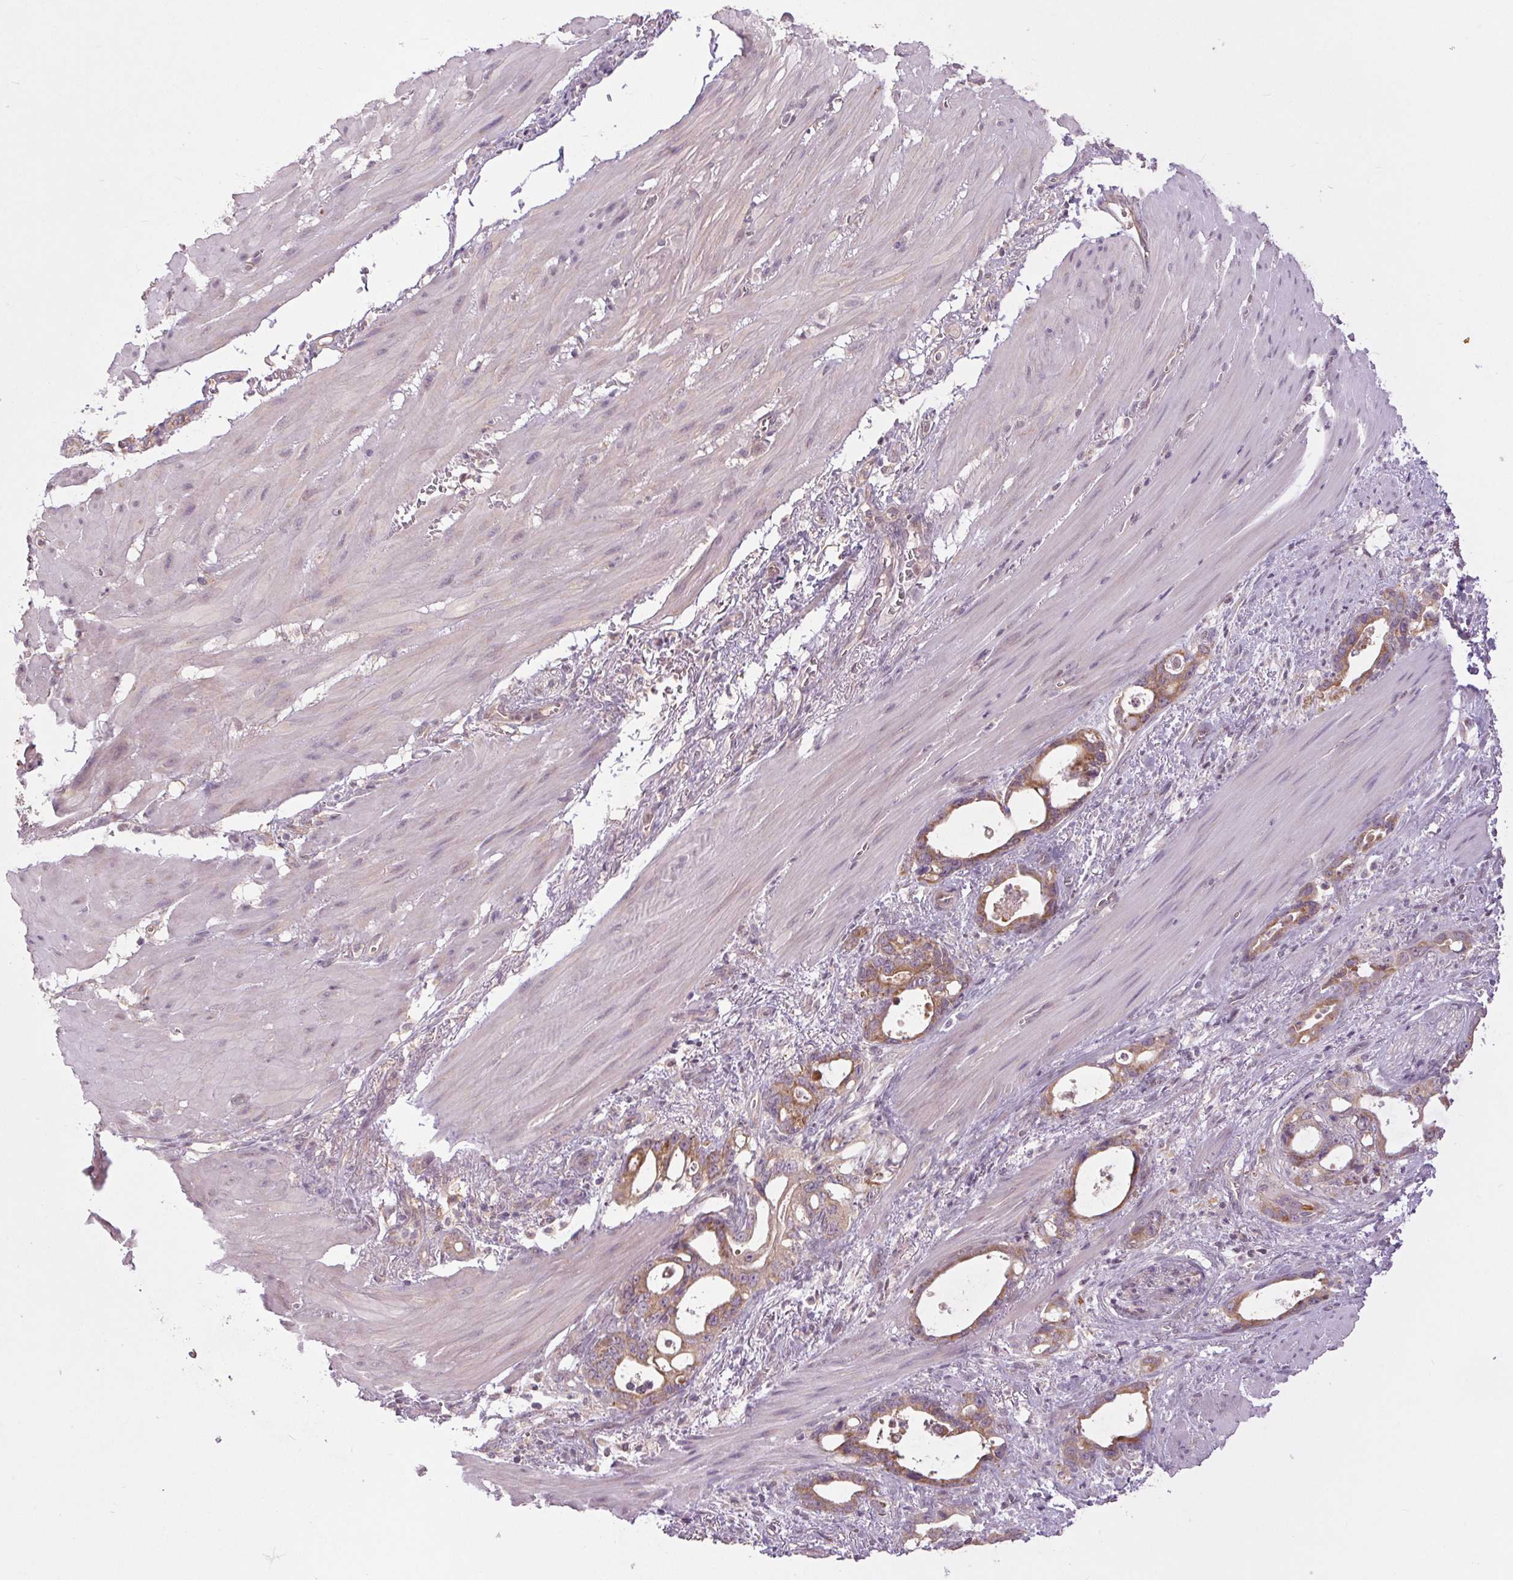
{"staining": {"intensity": "moderate", "quantity": ">75%", "location": "cytoplasmic/membranous"}, "tissue": "stomach cancer", "cell_type": "Tumor cells", "image_type": "cancer", "snomed": [{"axis": "morphology", "description": "Normal tissue, NOS"}, {"axis": "morphology", "description": "Adenocarcinoma, NOS"}, {"axis": "topography", "description": "Esophagus"}, {"axis": "topography", "description": "Stomach, upper"}], "caption": "Human stomach adenocarcinoma stained with a protein marker displays moderate staining in tumor cells.", "gene": "MAP3K5", "patient": {"sex": "male", "age": 74}}